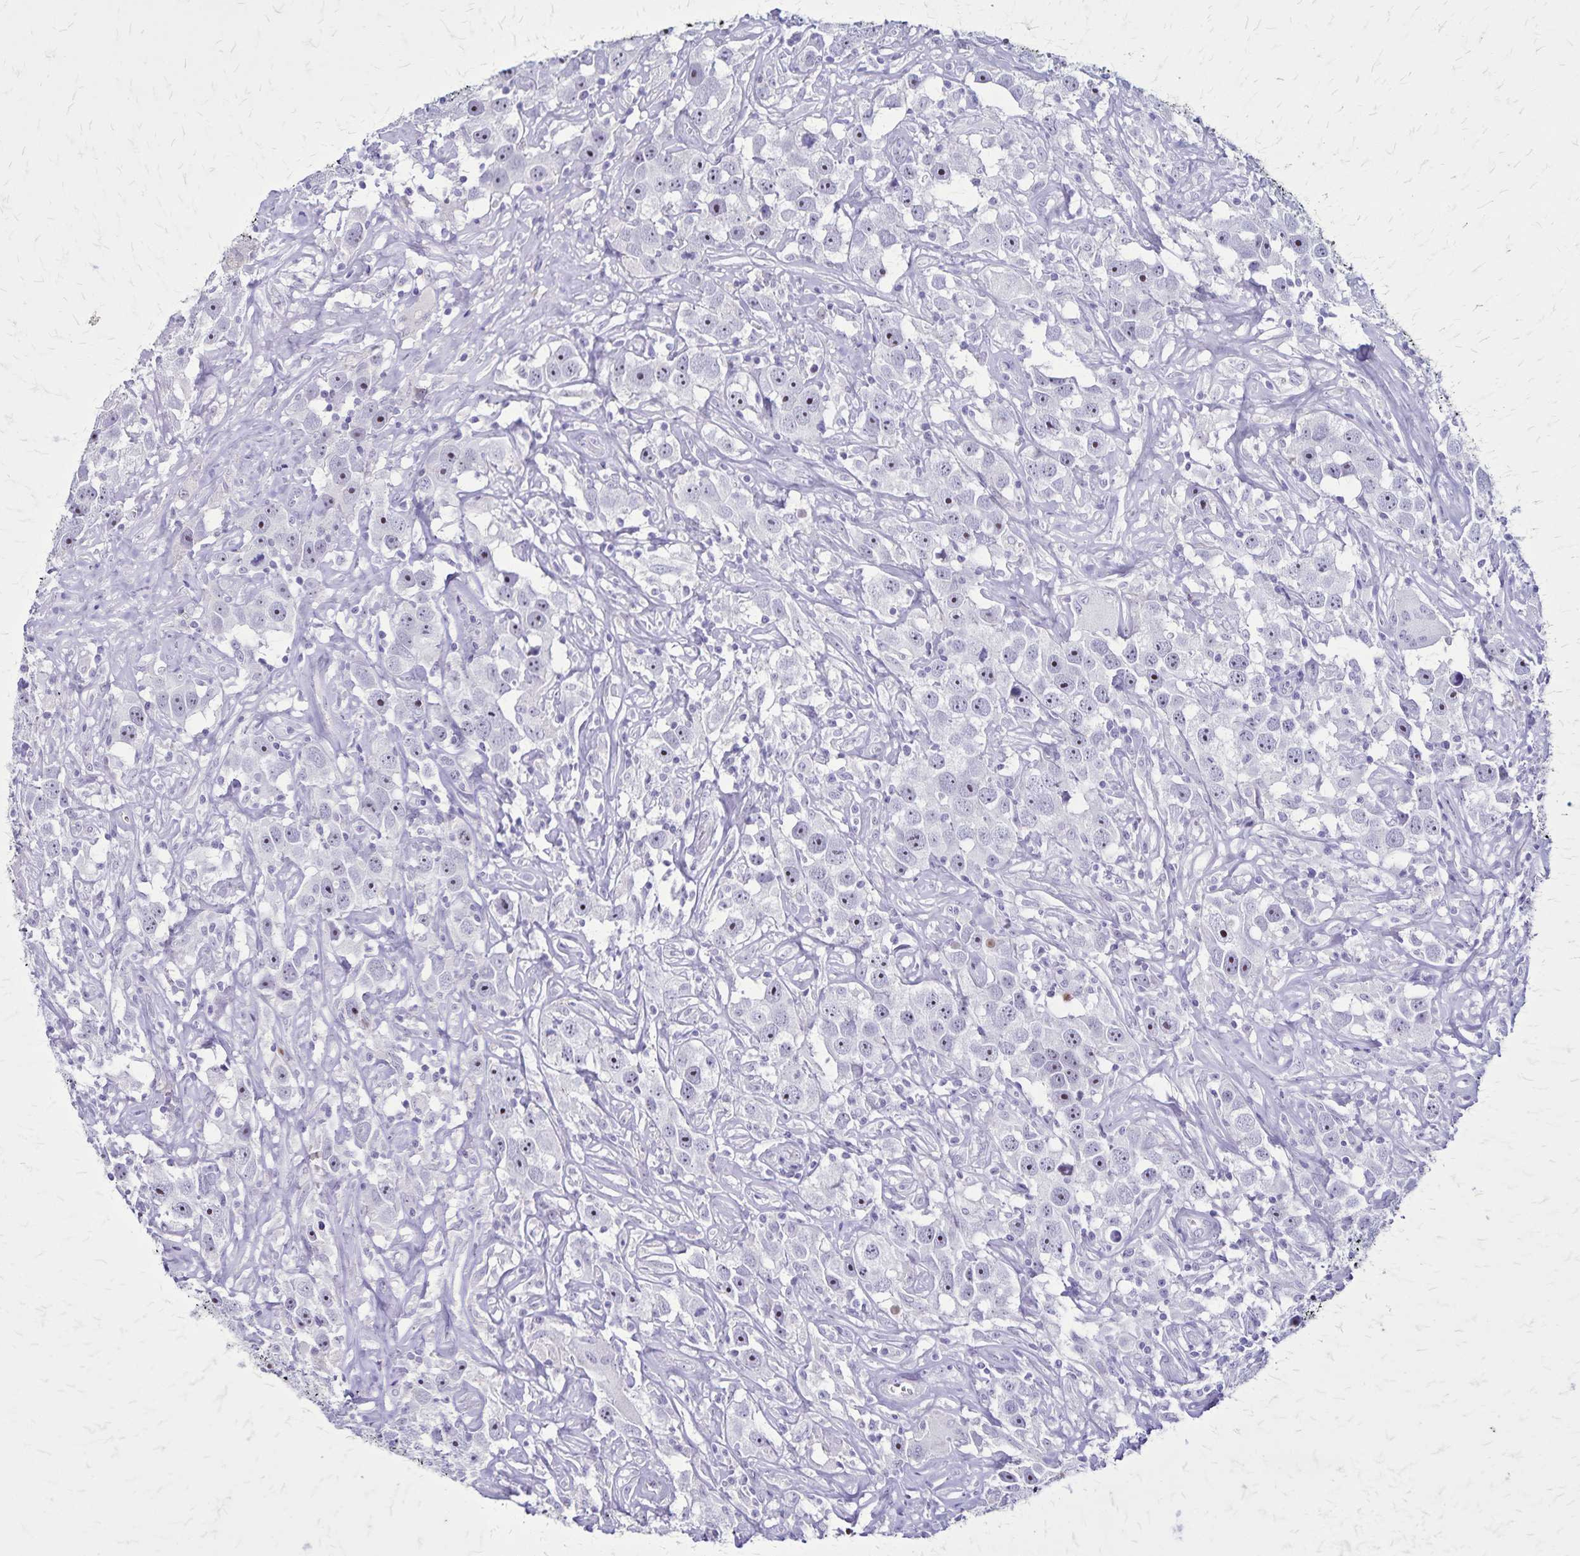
{"staining": {"intensity": "negative", "quantity": "none", "location": "none"}, "tissue": "testis cancer", "cell_type": "Tumor cells", "image_type": "cancer", "snomed": [{"axis": "morphology", "description": "Seminoma, NOS"}, {"axis": "topography", "description": "Testis"}], "caption": "Human testis cancer (seminoma) stained for a protein using immunohistochemistry (IHC) displays no staining in tumor cells.", "gene": "OR51B5", "patient": {"sex": "male", "age": 49}}